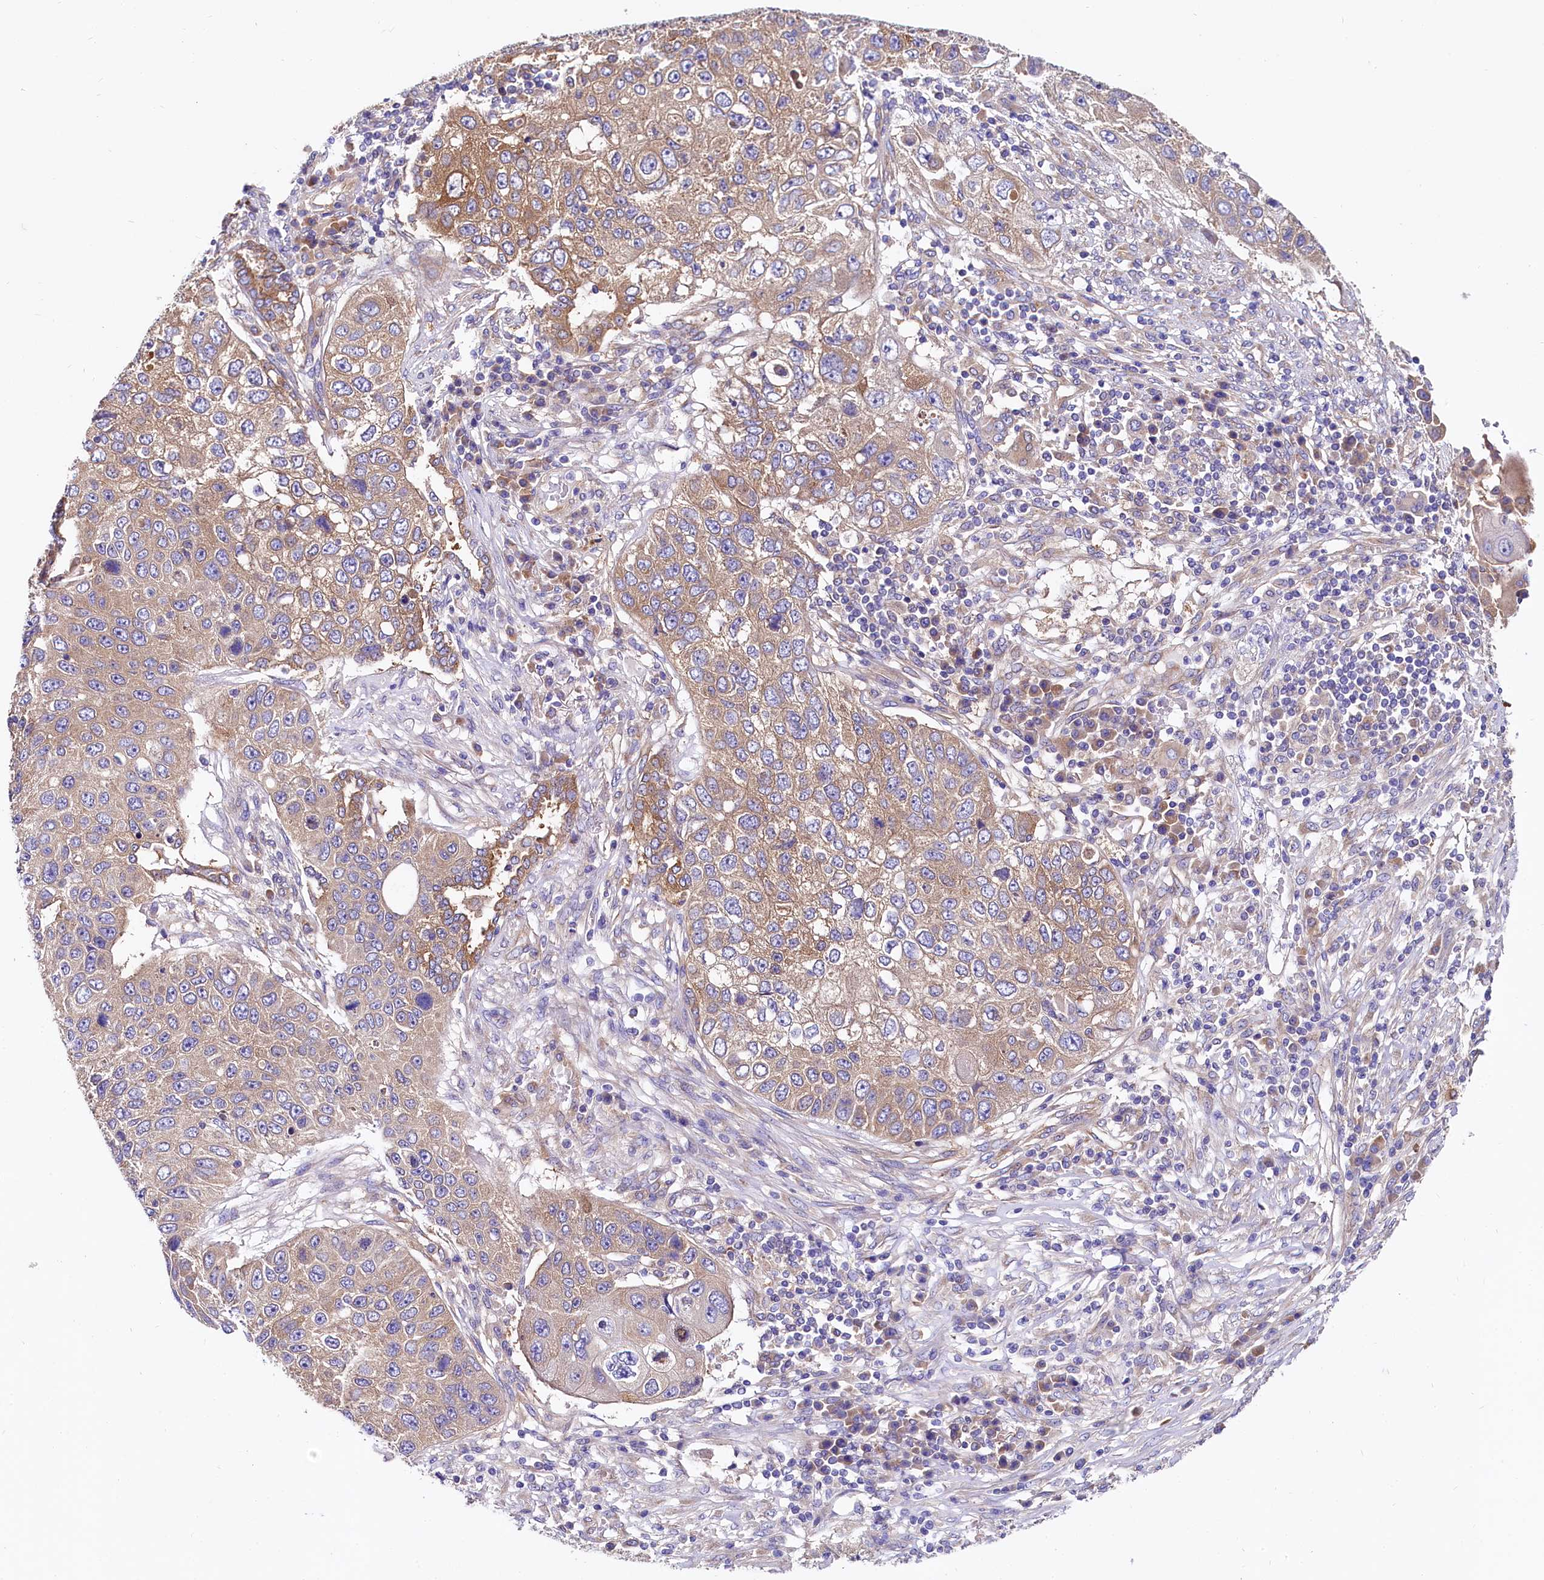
{"staining": {"intensity": "moderate", "quantity": "25%-75%", "location": "cytoplasmic/membranous"}, "tissue": "lung cancer", "cell_type": "Tumor cells", "image_type": "cancer", "snomed": [{"axis": "morphology", "description": "Squamous cell carcinoma, NOS"}, {"axis": "topography", "description": "Lung"}], "caption": "Tumor cells show medium levels of moderate cytoplasmic/membranous expression in about 25%-75% of cells in squamous cell carcinoma (lung). (DAB IHC with brightfield microscopy, high magnification).", "gene": "QARS1", "patient": {"sex": "male", "age": 61}}